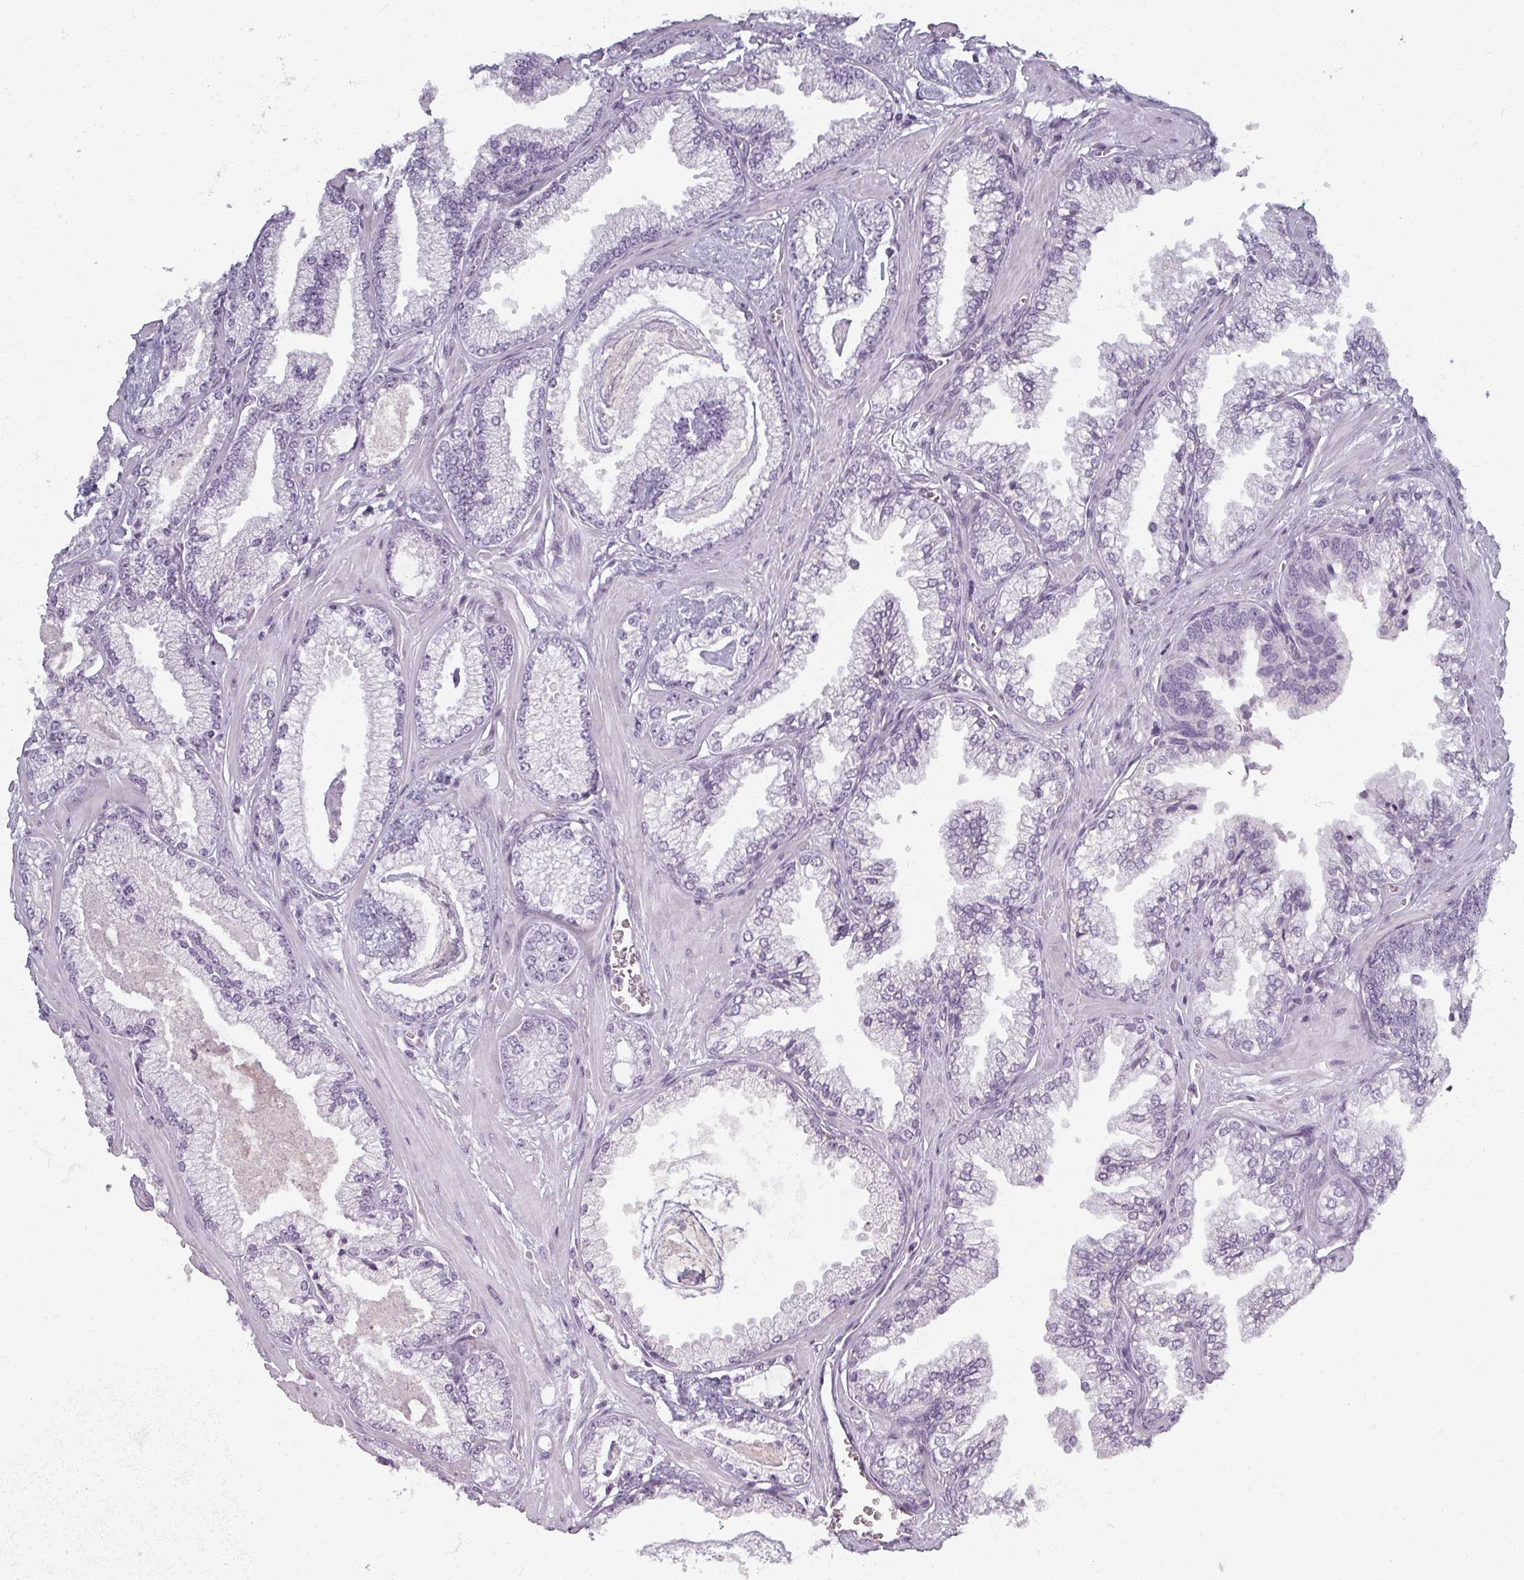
{"staining": {"intensity": "negative", "quantity": "none", "location": "none"}, "tissue": "prostate cancer", "cell_type": "Tumor cells", "image_type": "cancer", "snomed": [{"axis": "morphology", "description": "Adenocarcinoma, Low grade"}, {"axis": "topography", "description": "Prostate"}], "caption": "DAB immunohistochemical staining of human adenocarcinoma (low-grade) (prostate) shows no significant positivity in tumor cells.", "gene": "REG3G", "patient": {"sex": "male", "age": 60}}